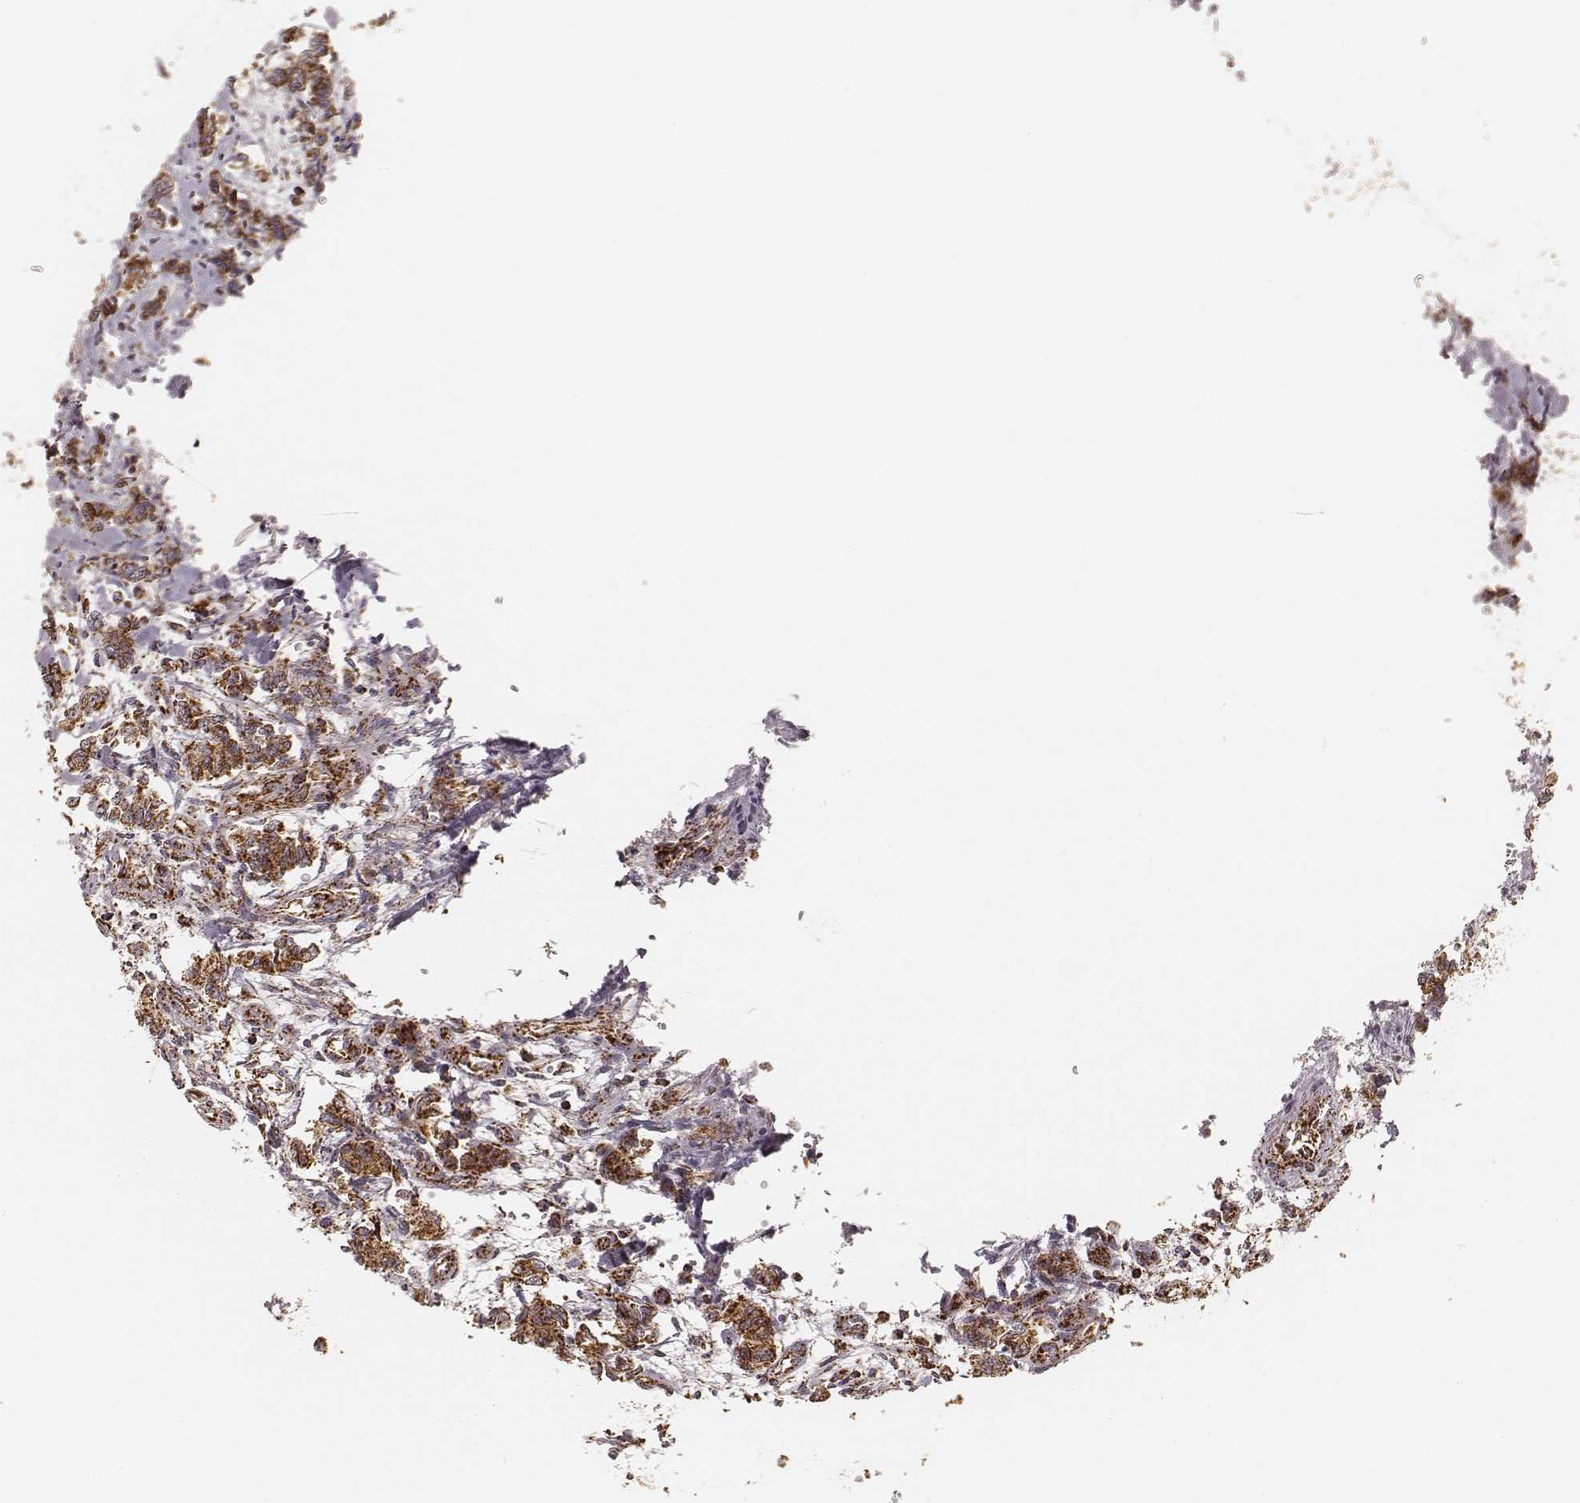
{"staining": {"intensity": "strong", "quantity": ">75%", "location": "cytoplasmic/membranous"}, "tissue": "carcinoid", "cell_type": "Tumor cells", "image_type": "cancer", "snomed": [{"axis": "morphology", "description": "Carcinoid, malignant, NOS"}, {"axis": "topography", "description": "Kidney"}], "caption": "IHC of carcinoid (malignant) demonstrates high levels of strong cytoplasmic/membranous expression in approximately >75% of tumor cells.", "gene": "CS", "patient": {"sex": "female", "age": 41}}